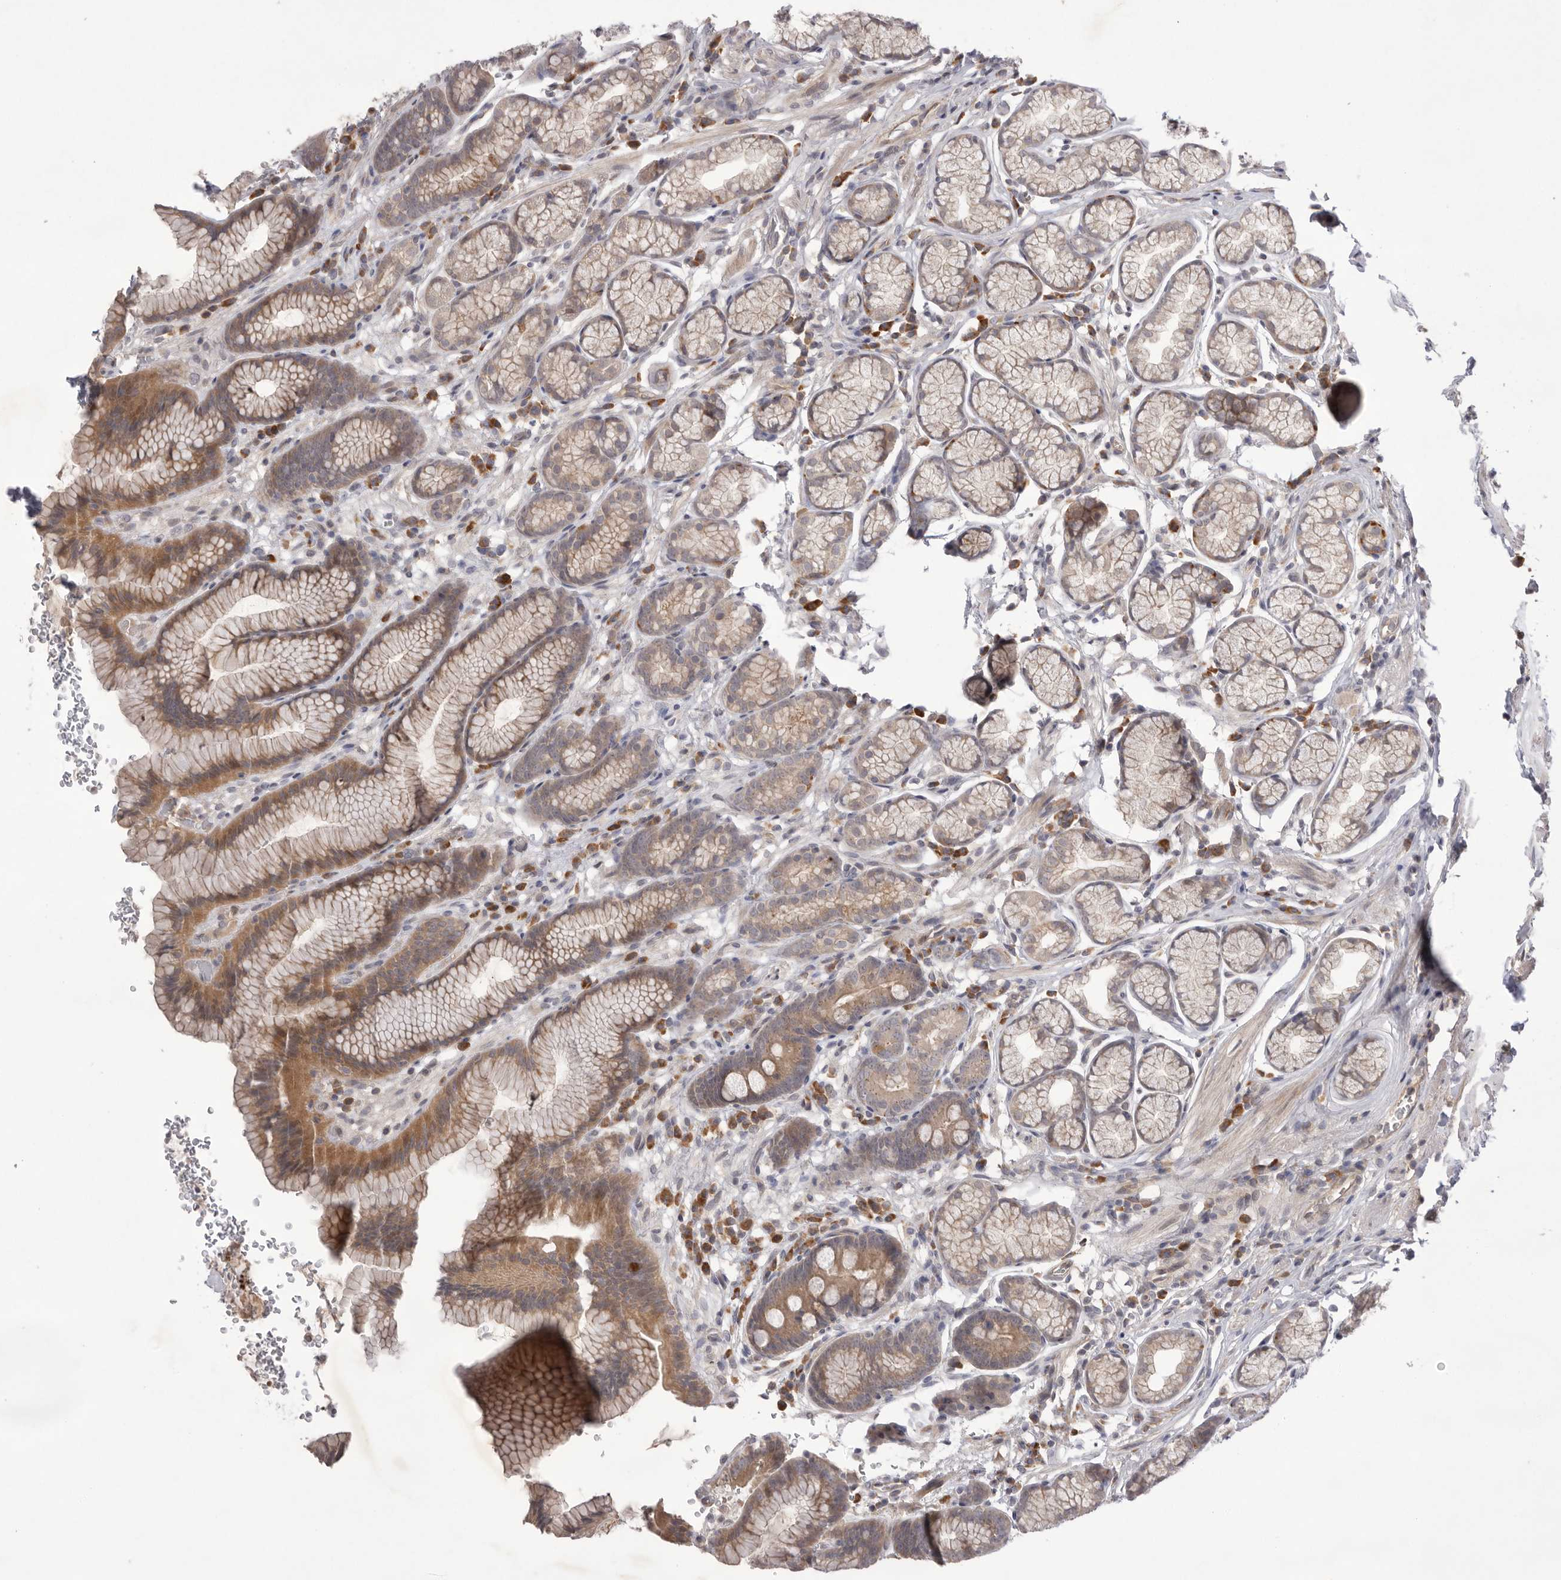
{"staining": {"intensity": "moderate", "quantity": "25%-75%", "location": "cytoplasmic/membranous"}, "tissue": "stomach", "cell_type": "Glandular cells", "image_type": "normal", "snomed": [{"axis": "morphology", "description": "Normal tissue, NOS"}, {"axis": "topography", "description": "Stomach"}], "caption": "Human stomach stained with a brown dye exhibits moderate cytoplasmic/membranous positive positivity in about 25%-75% of glandular cells.", "gene": "NRCAM", "patient": {"sex": "male", "age": 42}}